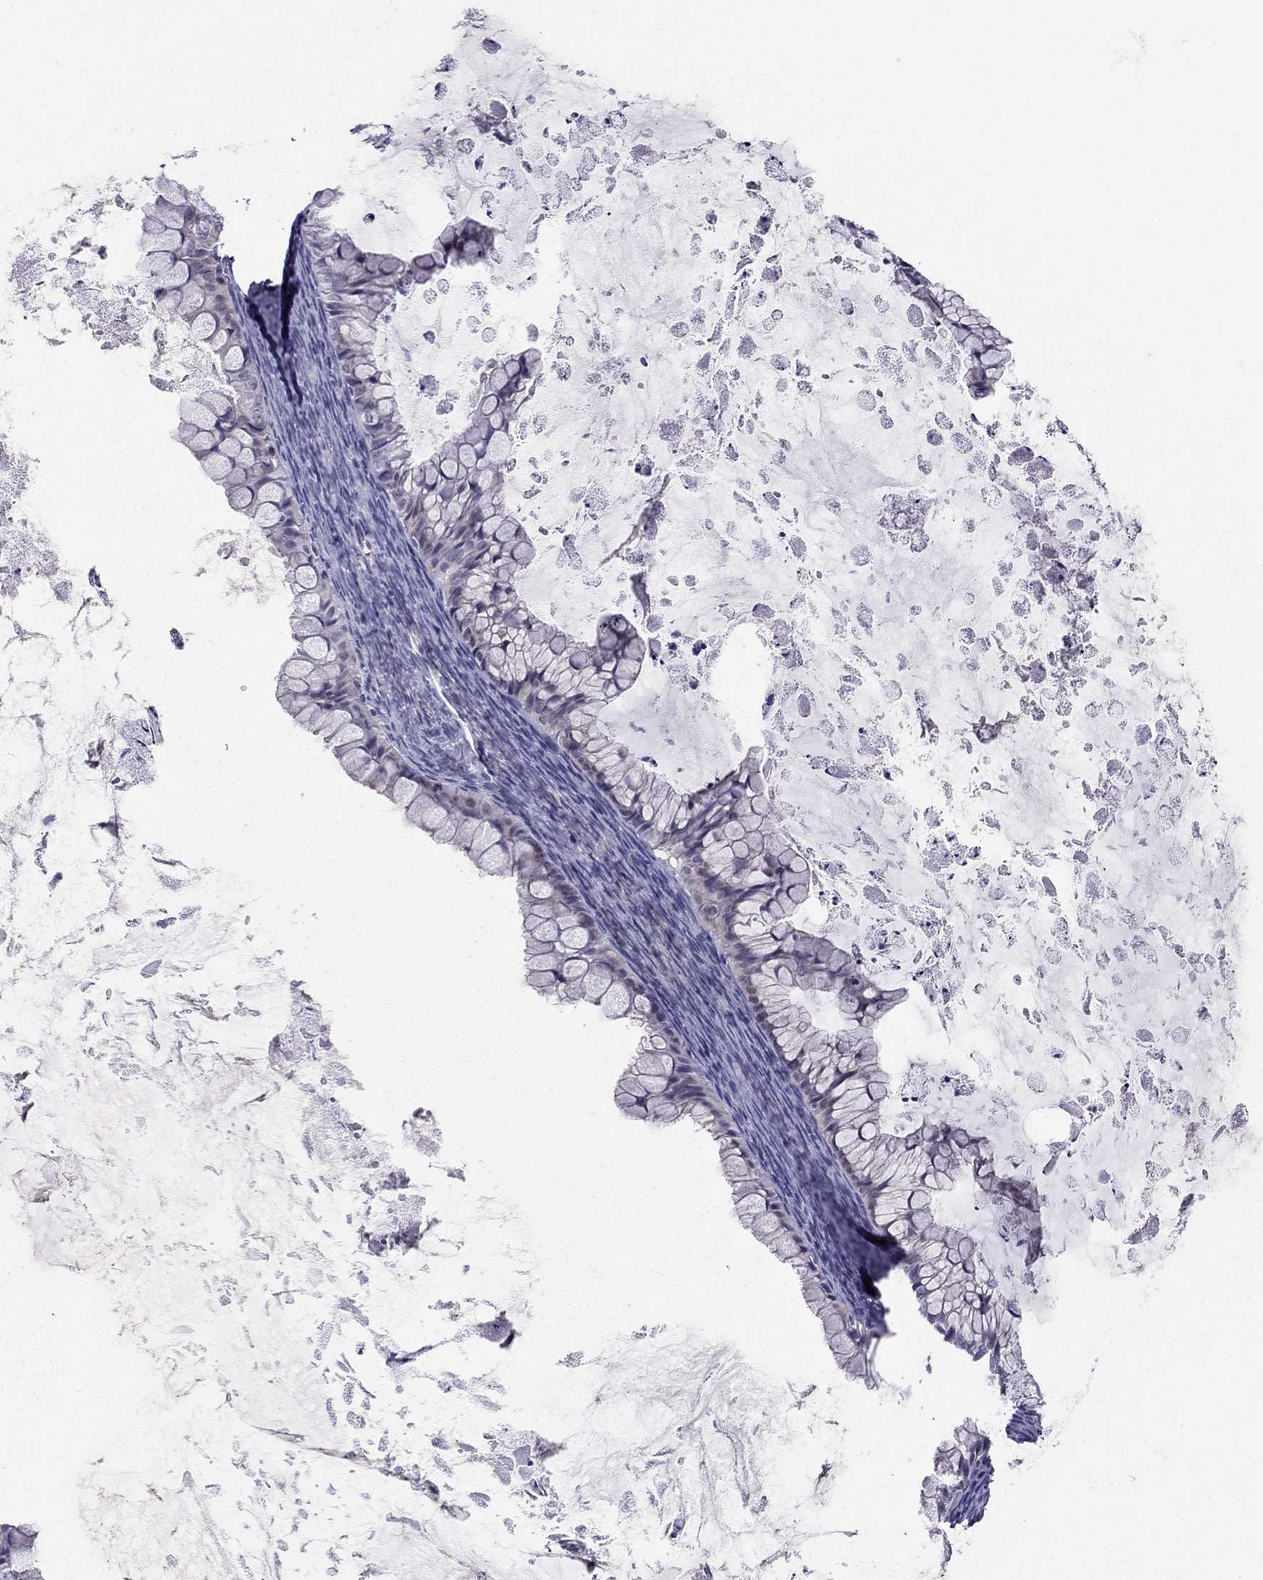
{"staining": {"intensity": "negative", "quantity": "none", "location": "none"}, "tissue": "ovarian cancer", "cell_type": "Tumor cells", "image_type": "cancer", "snomed": [{"axis": "morphology", "description": "Cystadenocarcinoma, mucinous, NOS"}, {"axis": "topography", "description": "Ovary"}], "caption": "Mucinous cystadenocarcinoma (ovarian) was stained to show a protein in brown. There is no significant positivity in tumor cells.", "gene": "BAG5", "patient": {"sex": "female", "age": 35}}